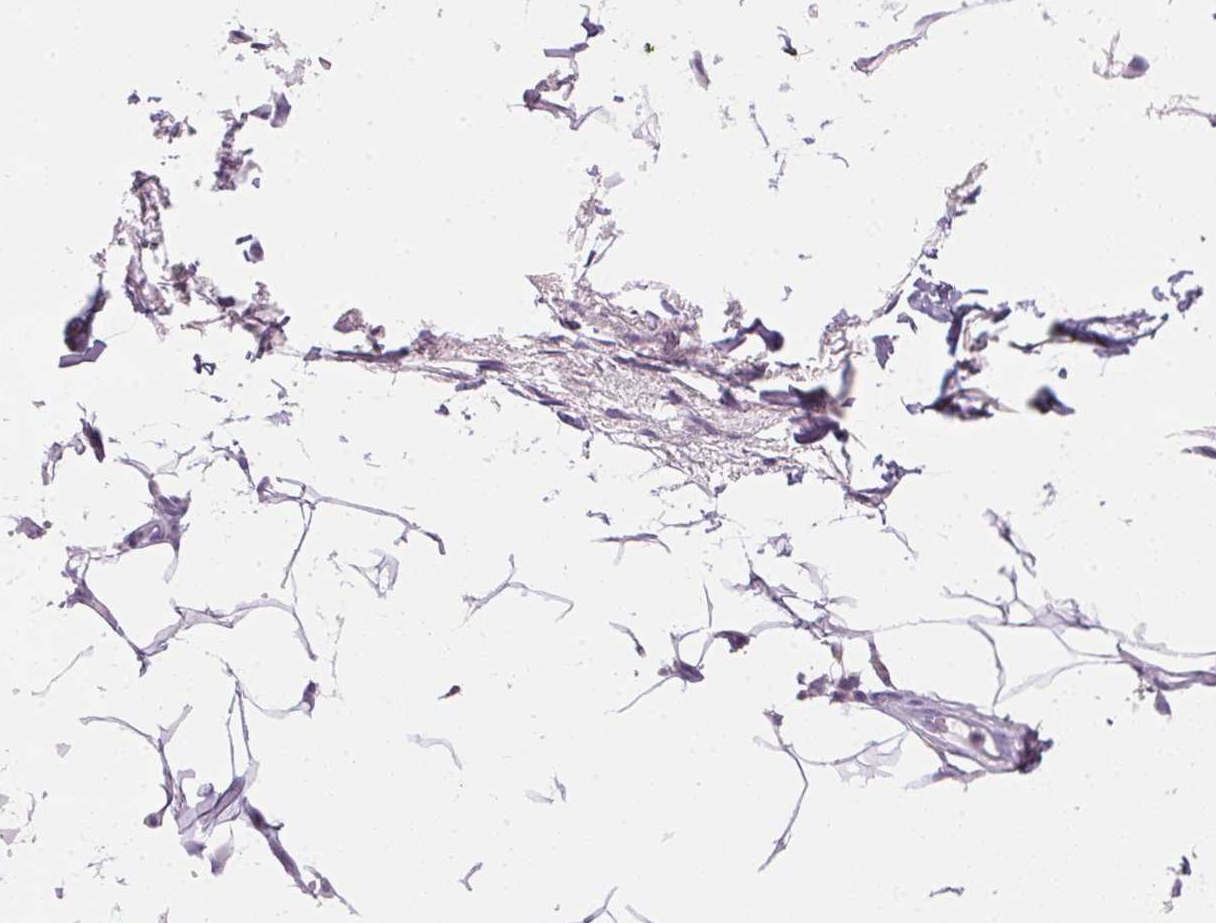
{"staining": {"intensity": "negative", "quantity": "none", "location": "none"}, "tissue": "skin", "cell_type": "Fibroblasts", "image_type": "normal", "snomed": [{"axis": "morphology", "description": "Normal tissue, NOS"}, {"axis": "topography", "description": "Skin"}], "caption": "The histopathology image displays no staining of fibroblasts in benign skin.", "gene": "ECPAS", "patient": {"sex": "female", "age": 62}}